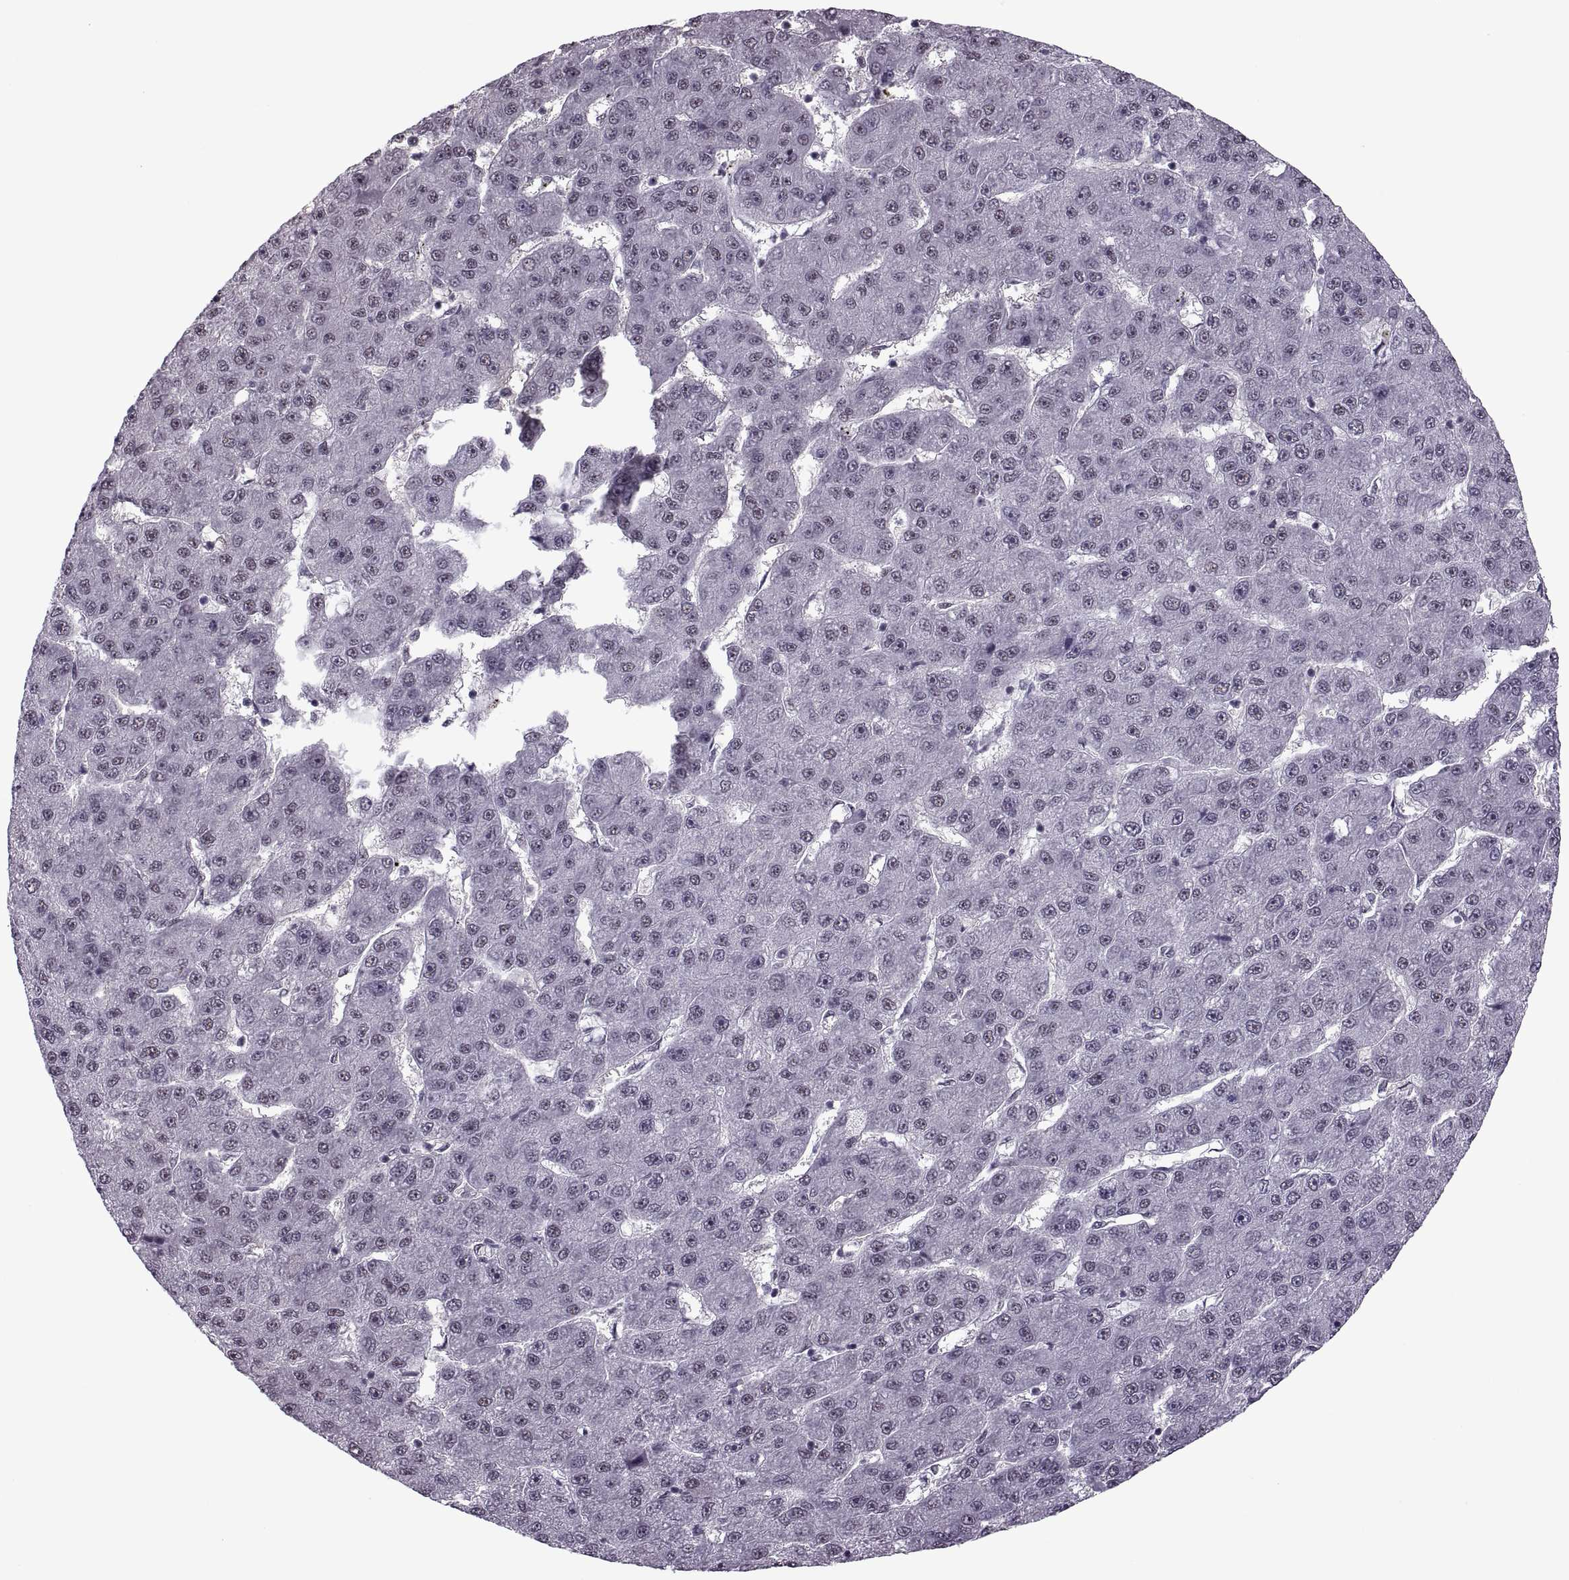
{"staining": {"intensity": "negative", "quantity": "none", "location": "none"}, "tissue": "liver cancer", "cell_type": "Tumor cells", "image_type": "cancer", "snomed": [{"axis": "morphology", "description": "Carcinoma, Hepatocellular, NOS"}, {"axis": "topography", "description": "Liver"}], "caption": "An IHC image of liver cancer (hepatocellular carcinoma) is shown. There is no staining in tumor cells of liver cancer (hepatocellular carcinoma).", "gene": "MAGEA4", "patient": {"sex": "male", "age": 67}}